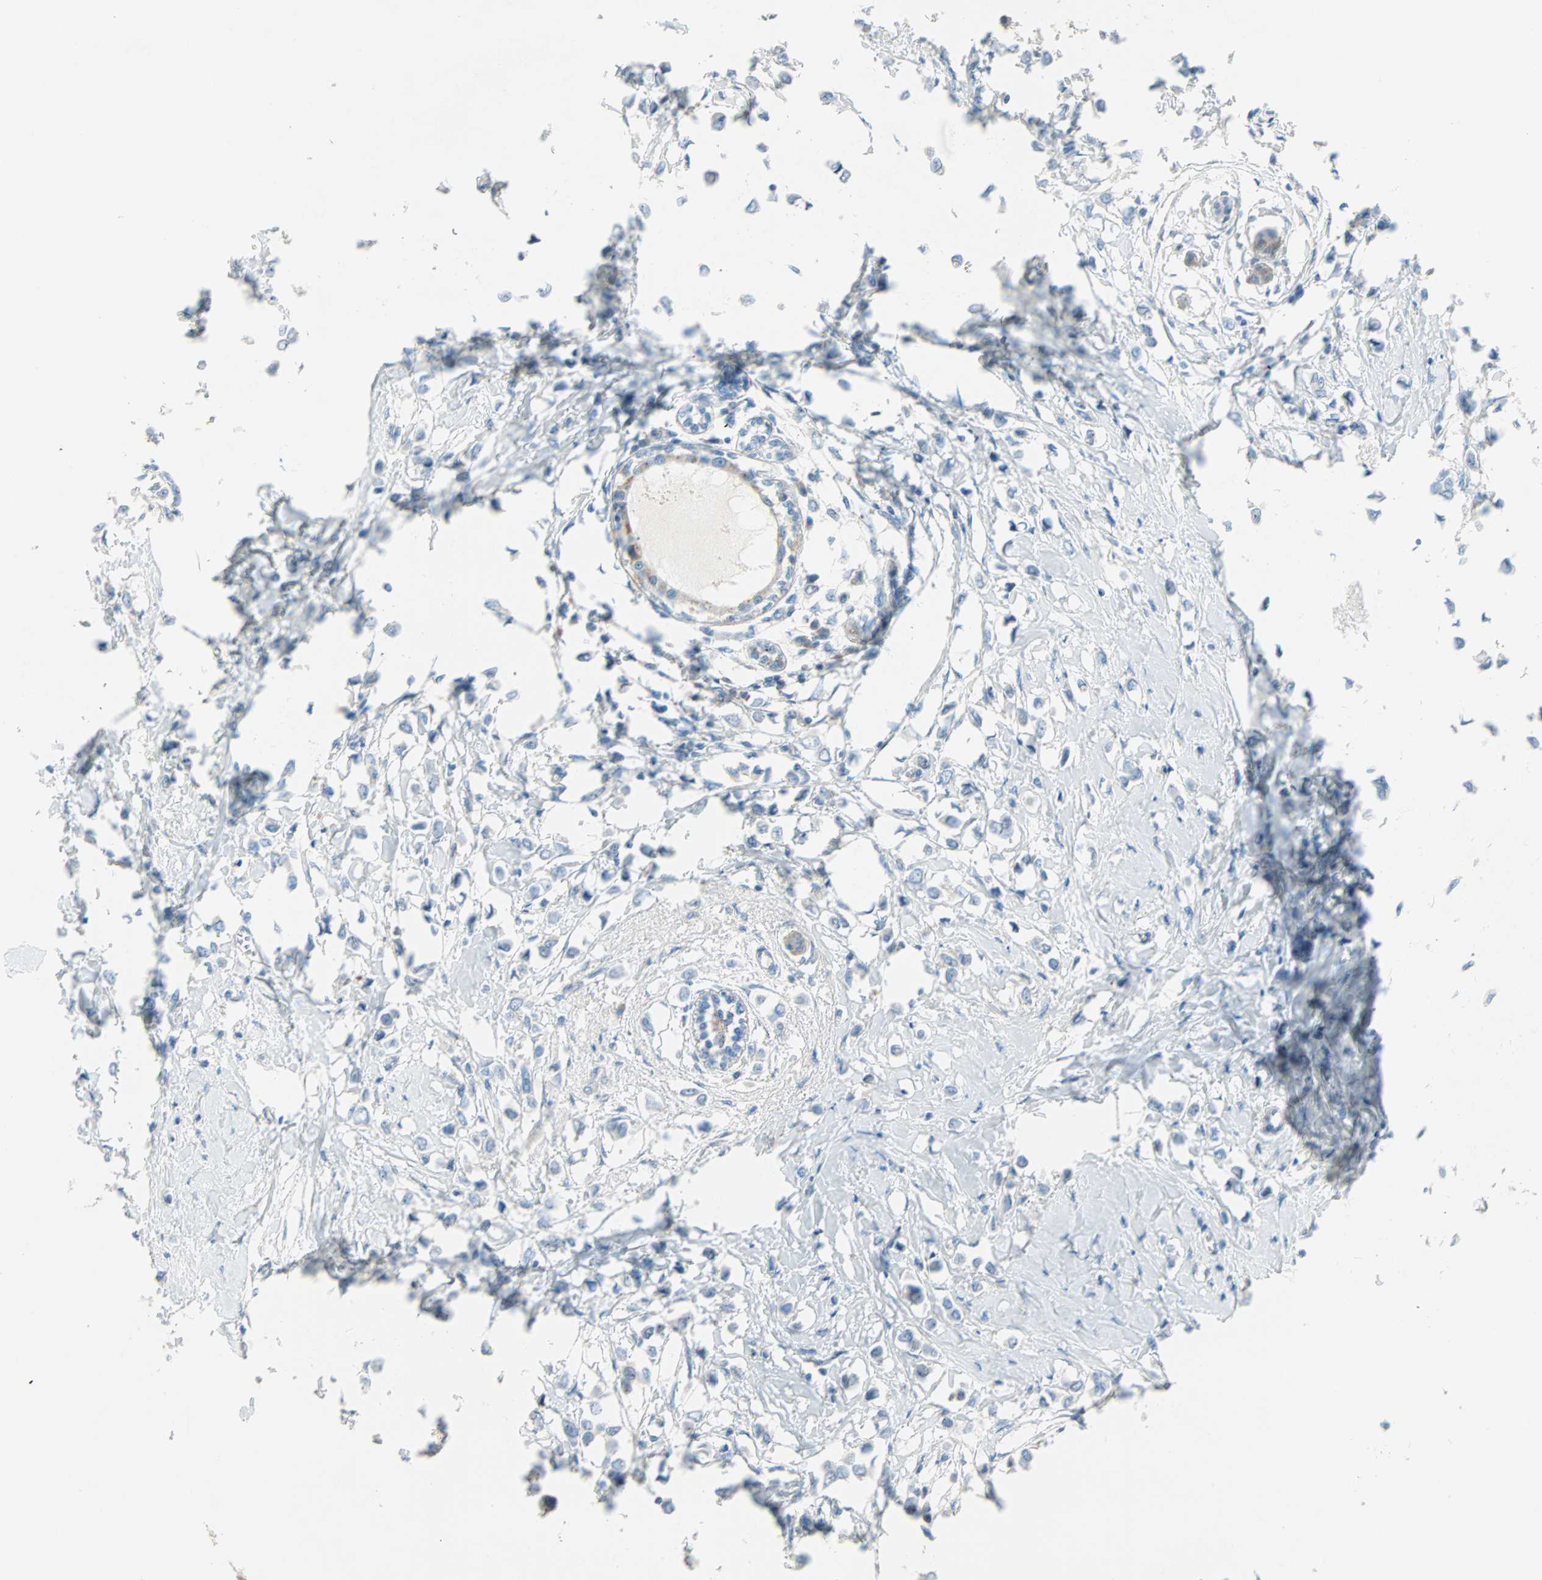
{"staining": {"intensity": "negative", "quantity": "none", "location": "none"}, "tissue": "breast cancer", "cell_type": "Tumor cells", "image_type": "cancer", "snomed": [{"axis": "morphology", "description": "Lobular carcinoma"}, {"axis": "topography", "description": "Breast"}], "caption": "There is no significant staining in tumor cells of breast cancer.", "gene": "ACVRL1", "patient": {"sex": "female", "age": 51}}